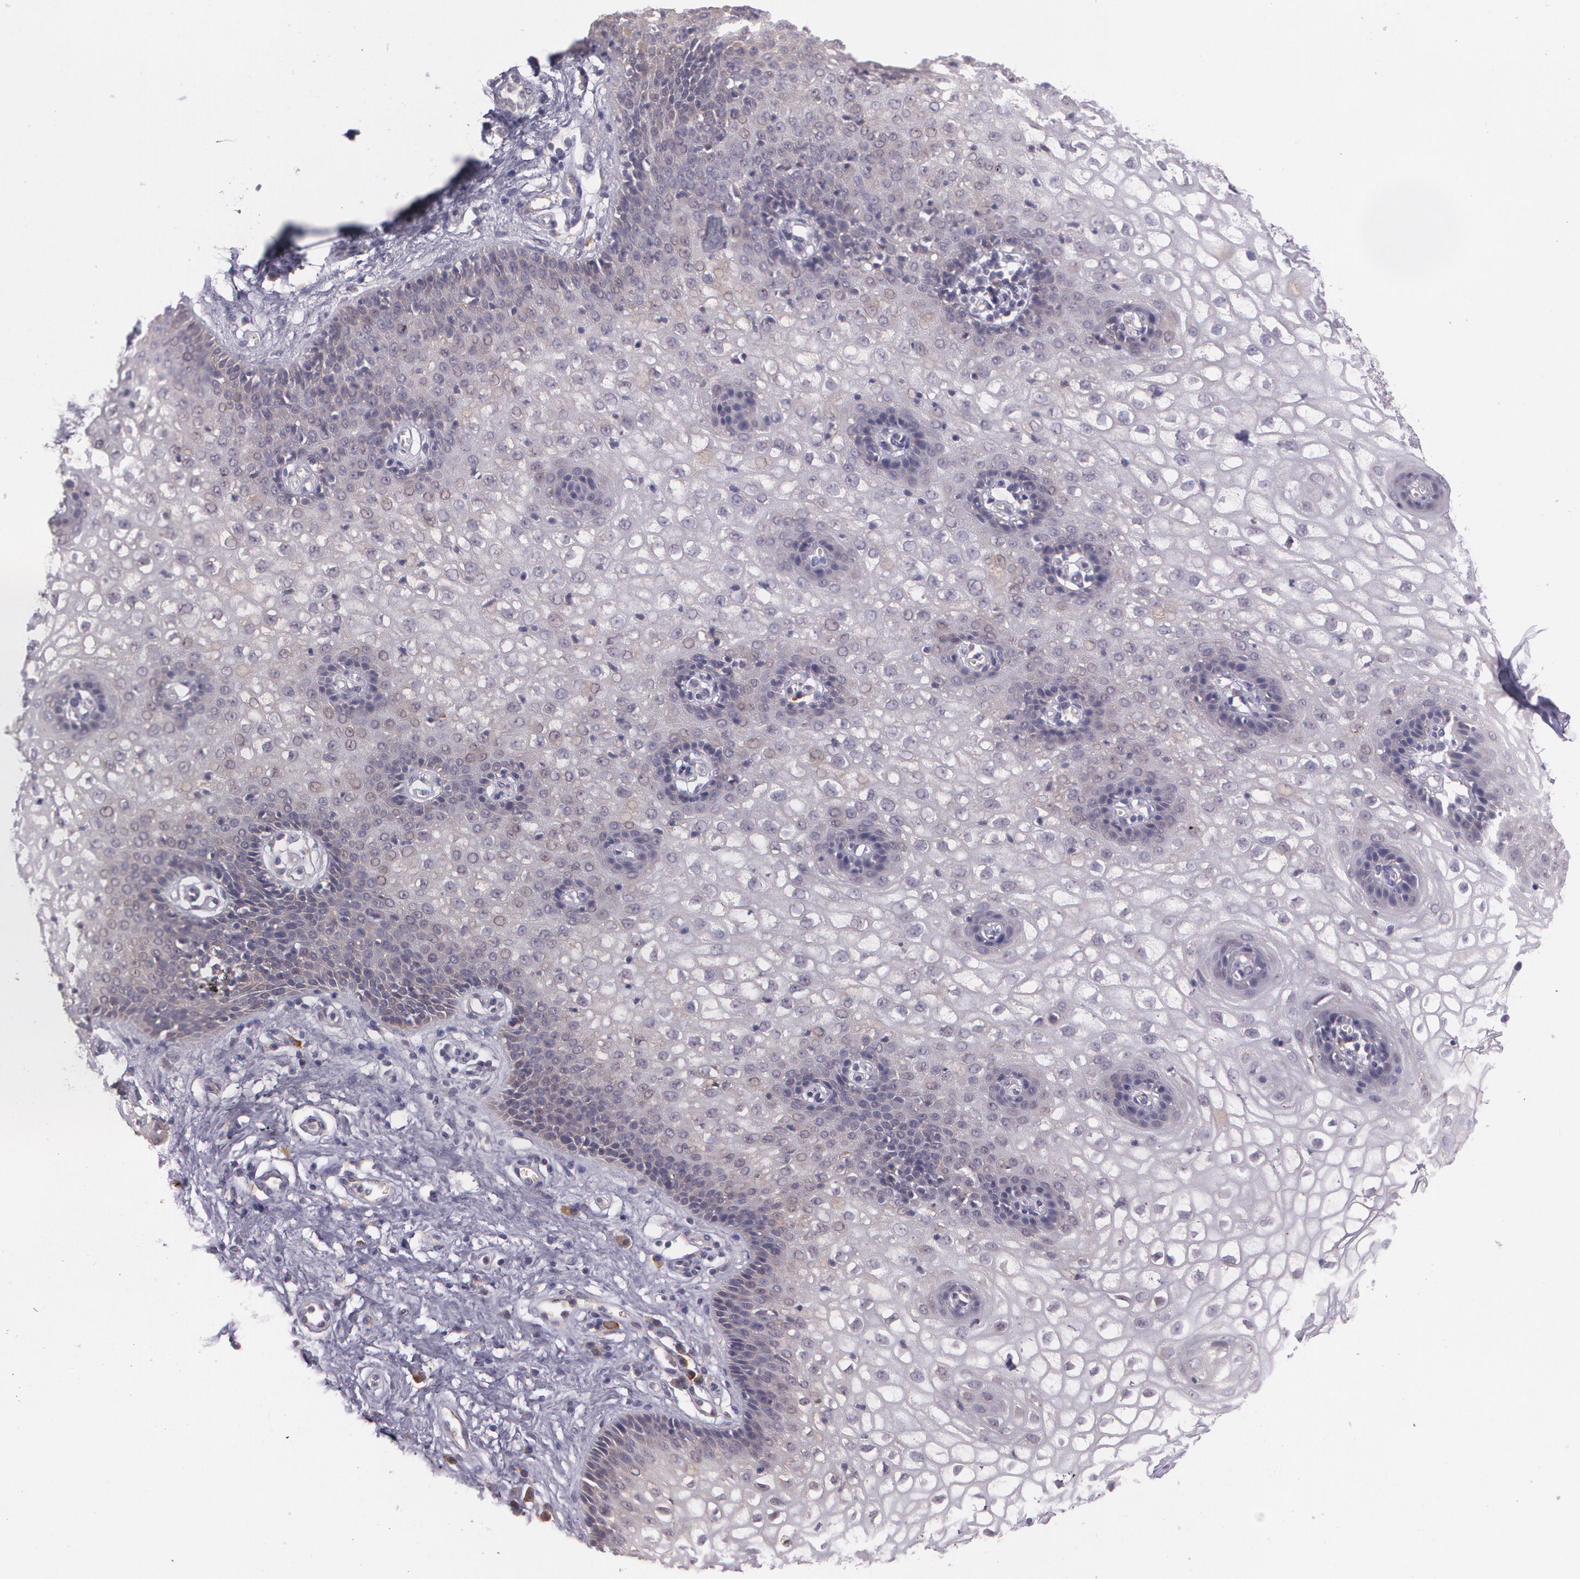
{"staining": {"intensity": "weak", "quantity": "<25%", "location": "cytoplasmic/membranous"}, "tissue": "vagina", "cell_type": "Squamous epithelial cells", "image_type": "normal", "snomed": [{"axis": "morphology", "description": "Normal tissue, NOS"}, {"axis": "topography", "description": "Vagina"}], "caption": "High magnification brightfield microscopy of unremarkable vagina stained with DAB (3,3'-diaminobenzidine) (brown) and counterstained with hematoxylin (blue): squamous epithelial cells show no significant positivity. (Stains: DAB (3,3'-diaminobenzidine) IHC with hematoxylin counter stain, Microscopy: brightfield microscopy at high magnification).", "gene": "CCL17", "patient": {"sex": "female", "age": 34}}